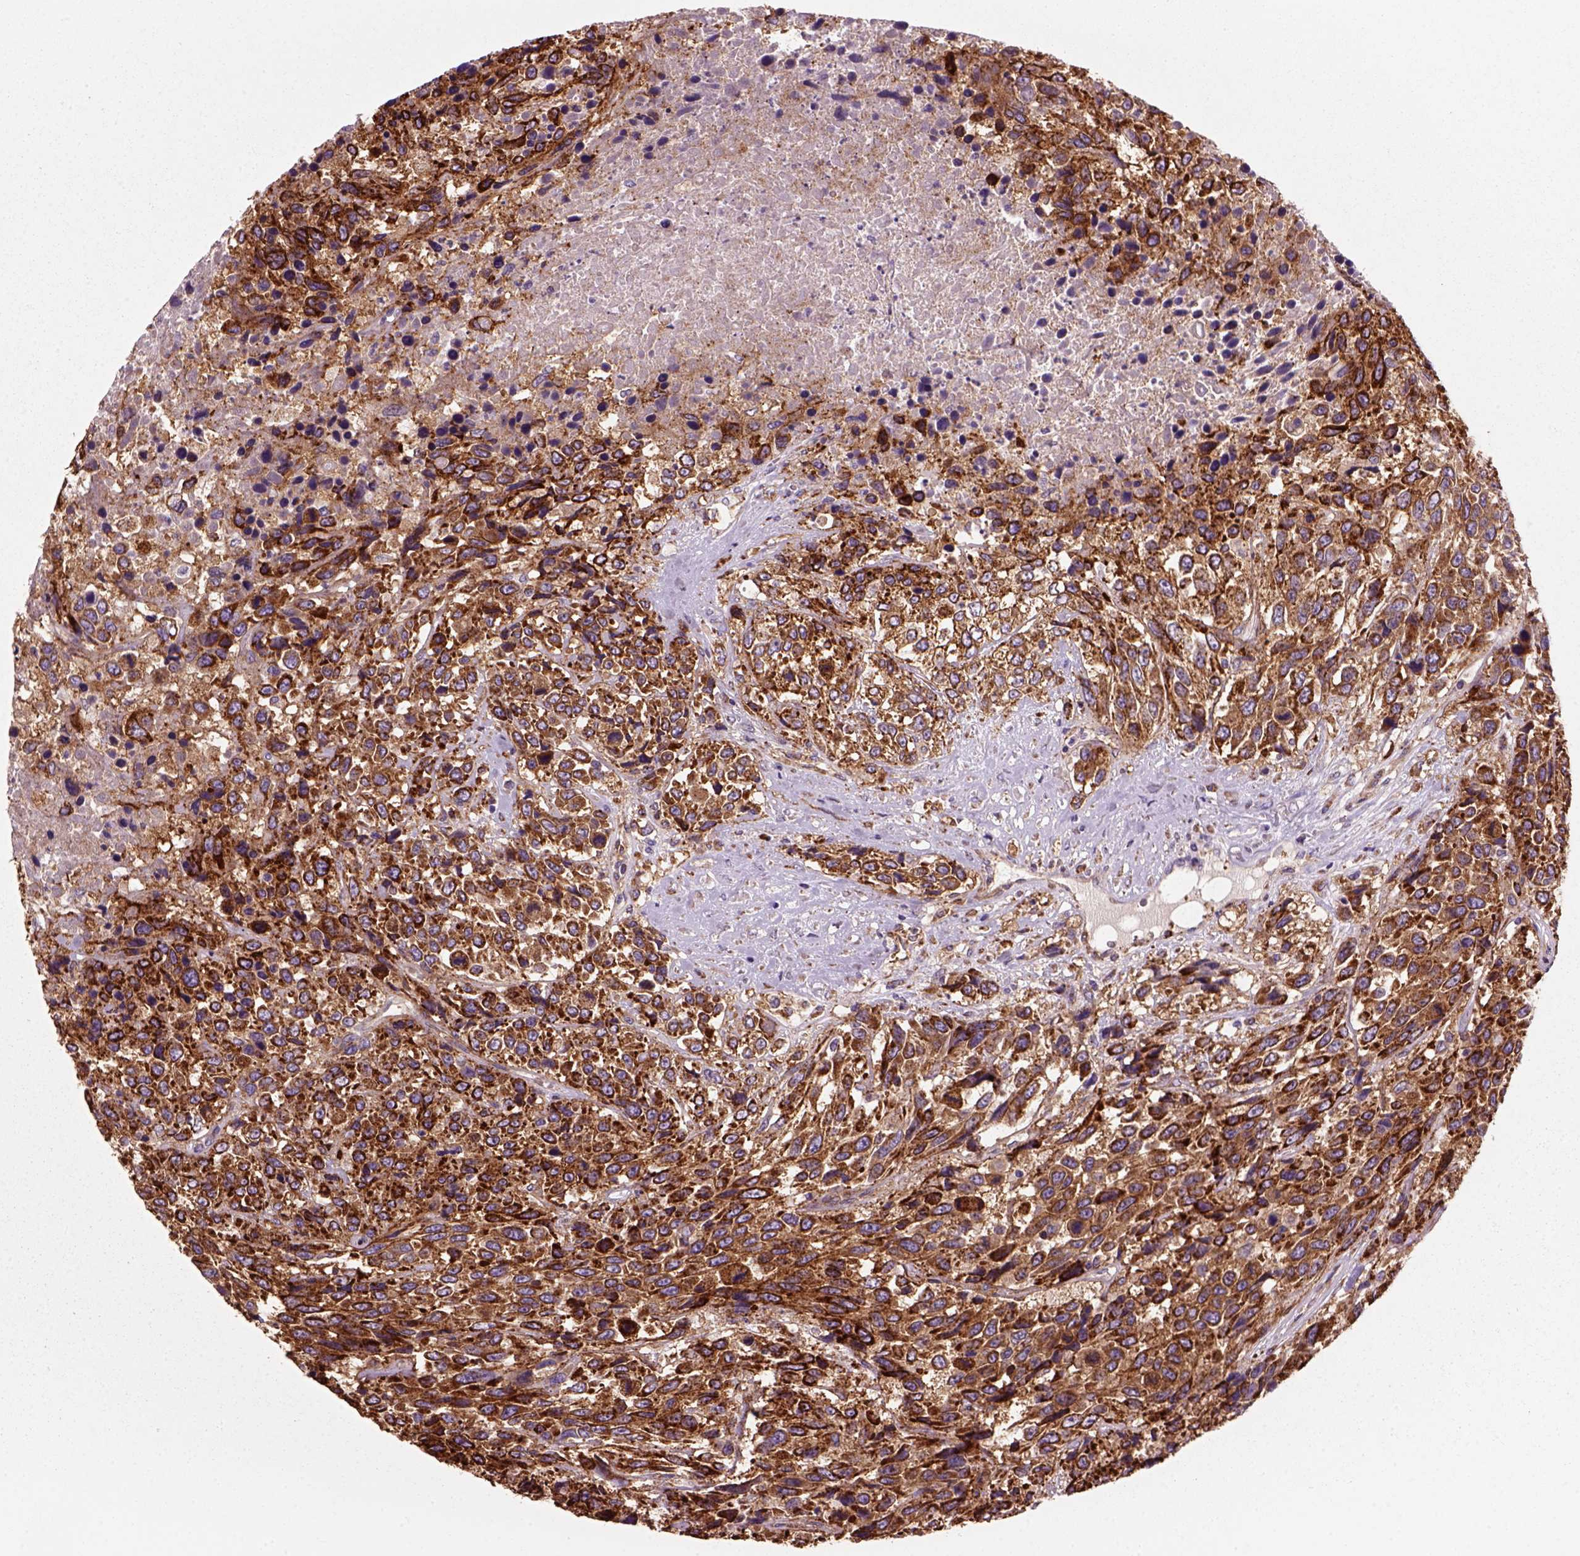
{"staining": {"intensity": "strong", "quantity": ">75%", "location": "cytoplasmic/membranous"}, "tissue": "urothelial cancer", "cell_type": "Tumor cells", "image_type": "cancer", "snomed": [{"axis": "morphology", "description": "Urothelial carcinoma, High grade"}, {"axis": "topography", "description": "Urinary bladder"}], "caption": "The image reveals a brown stain indicating the presence of a protein in the cytoplasmic/membranous of tumor cells in urothelial cancer.", "gene": "MARCKS", "patient": {"sex": "female", "age": 70}}